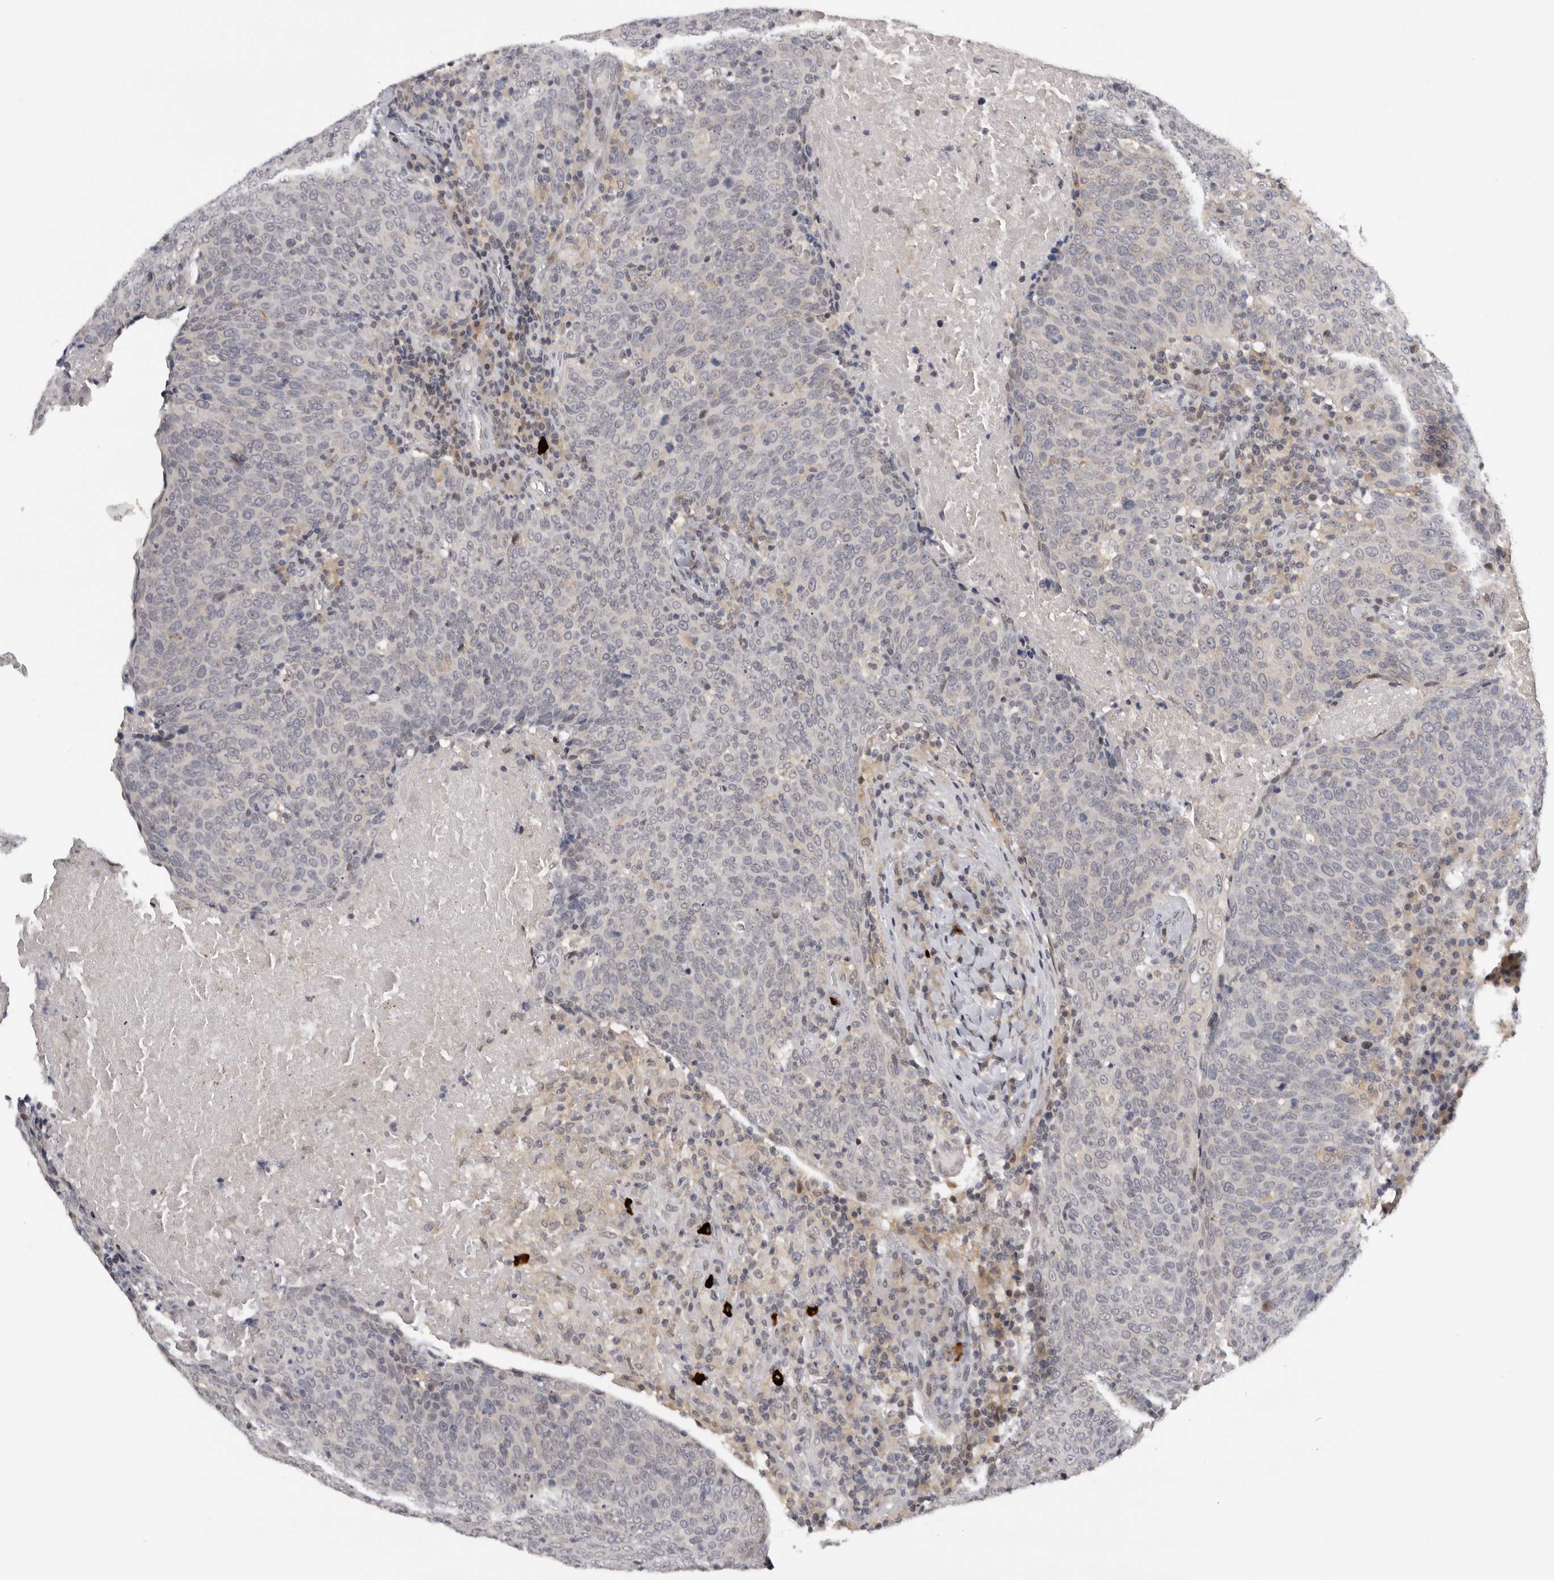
{"staining": {"intensity": "negative", "quantity": "none", "location": "none"}, "tissue": "head and neck cancer", "cell_type": "Tumor cells", "image_type": "cancer", "snomed": [{"axis": "morphology", "description": "Squamous cell carcinoma, NOS"}, {"axis": "morphology", "description": "Squamous cell carcinoma, metastatic, NOS"}, {"axis": "topography", "description": "Lymph node"}, {"axis": "topography", "description": "Head-Neck"}], "caption": "IHC of human head and neck squamous cell carcinoma demonstrates no expression in tumor cells.", "gene": "KIF2B", "patient": {"sex": "male", "age": 62}}